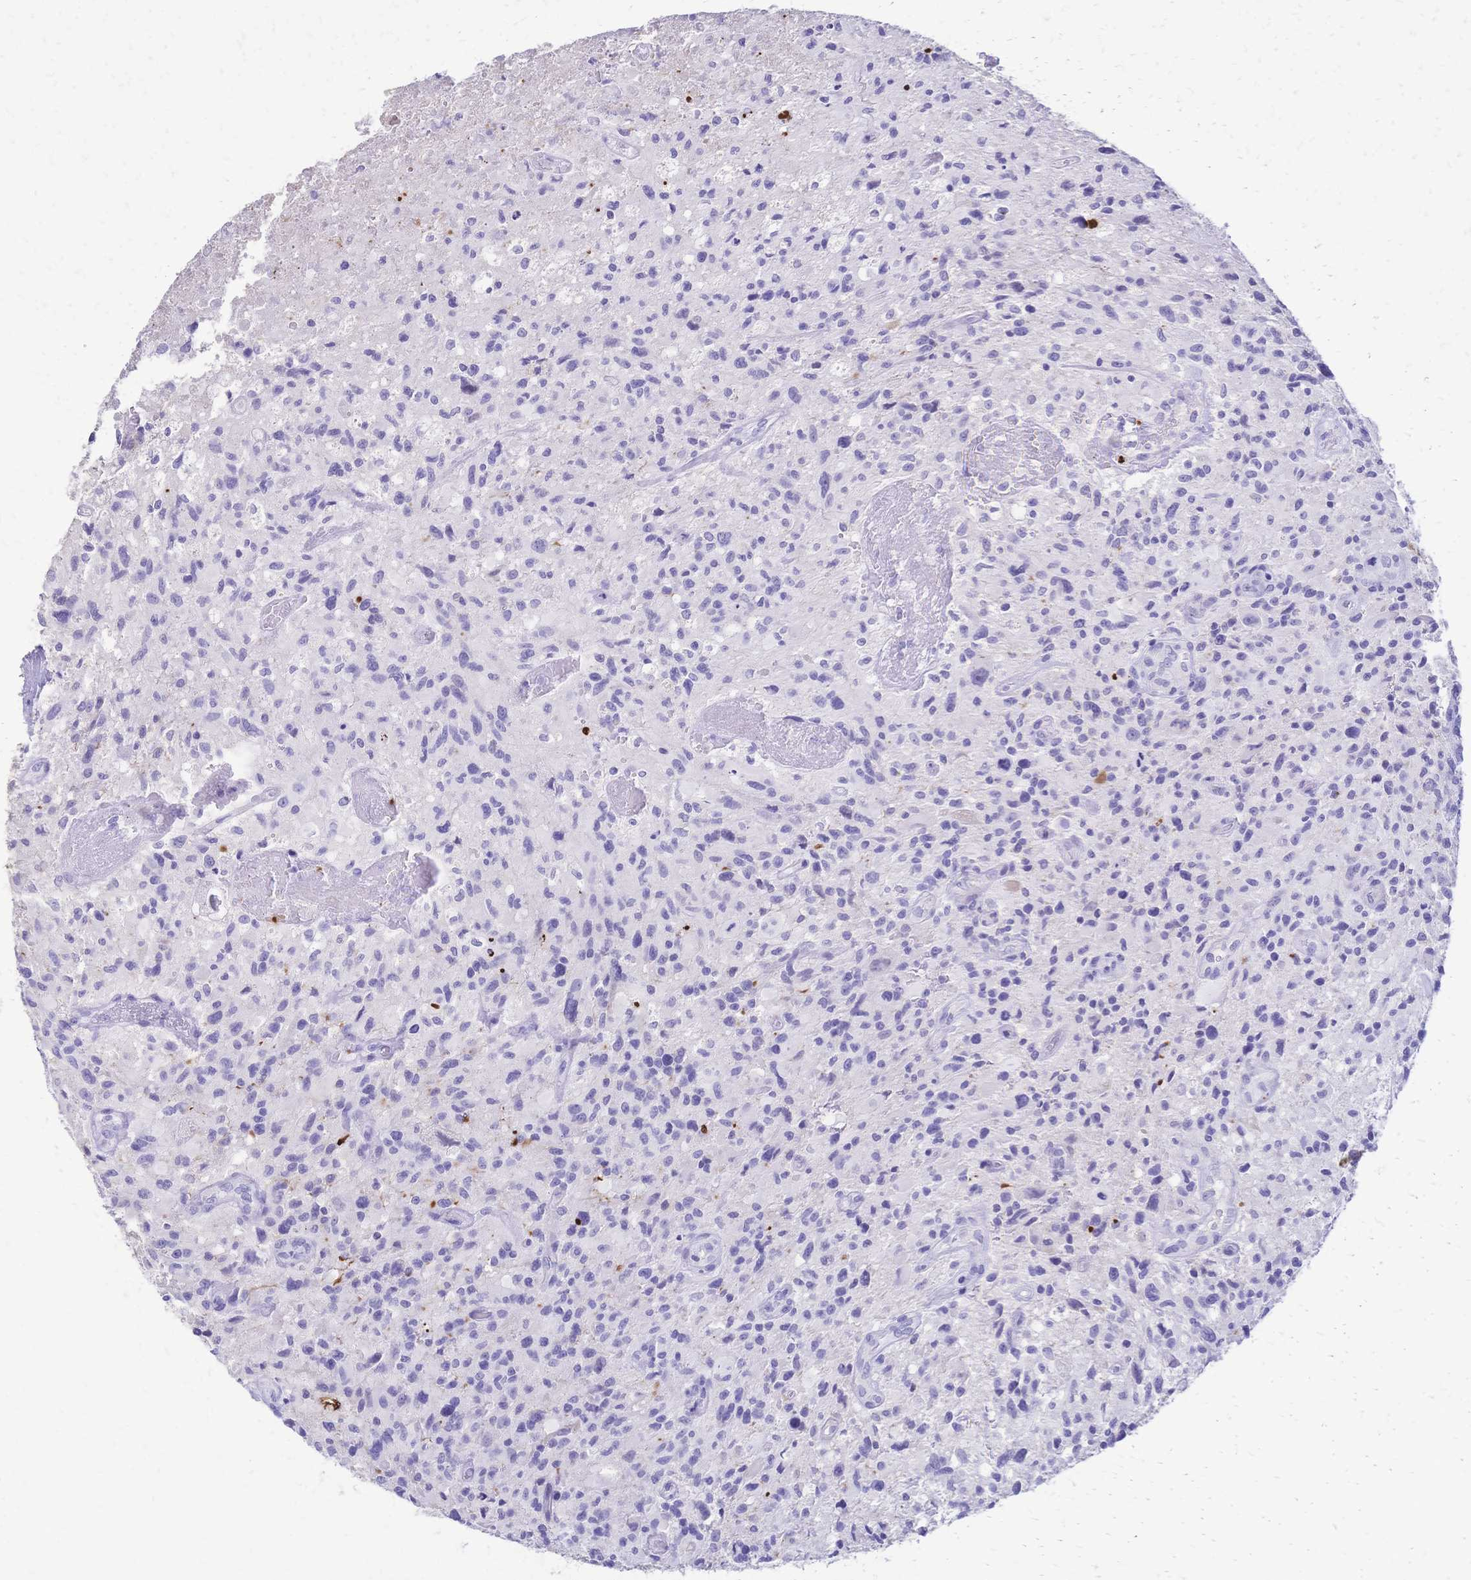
{"staining": {"intensity": "negative", "quantity": "none", "location": "none"}, "tissue": "glioma", "cell_type": "Tumor cells", "image_type": "cancer", "snomed": [{"axis": "morphology", "description": "Glioma, malignant, High grade"}, {"axis": "topography", "description": "Brain"}], "caption": "This is an IHC photomicrograph of human glioma. There is no positivity in tumor cells.", "gene": "GRB7", "patient": {"sex": "male", "age": 63}}